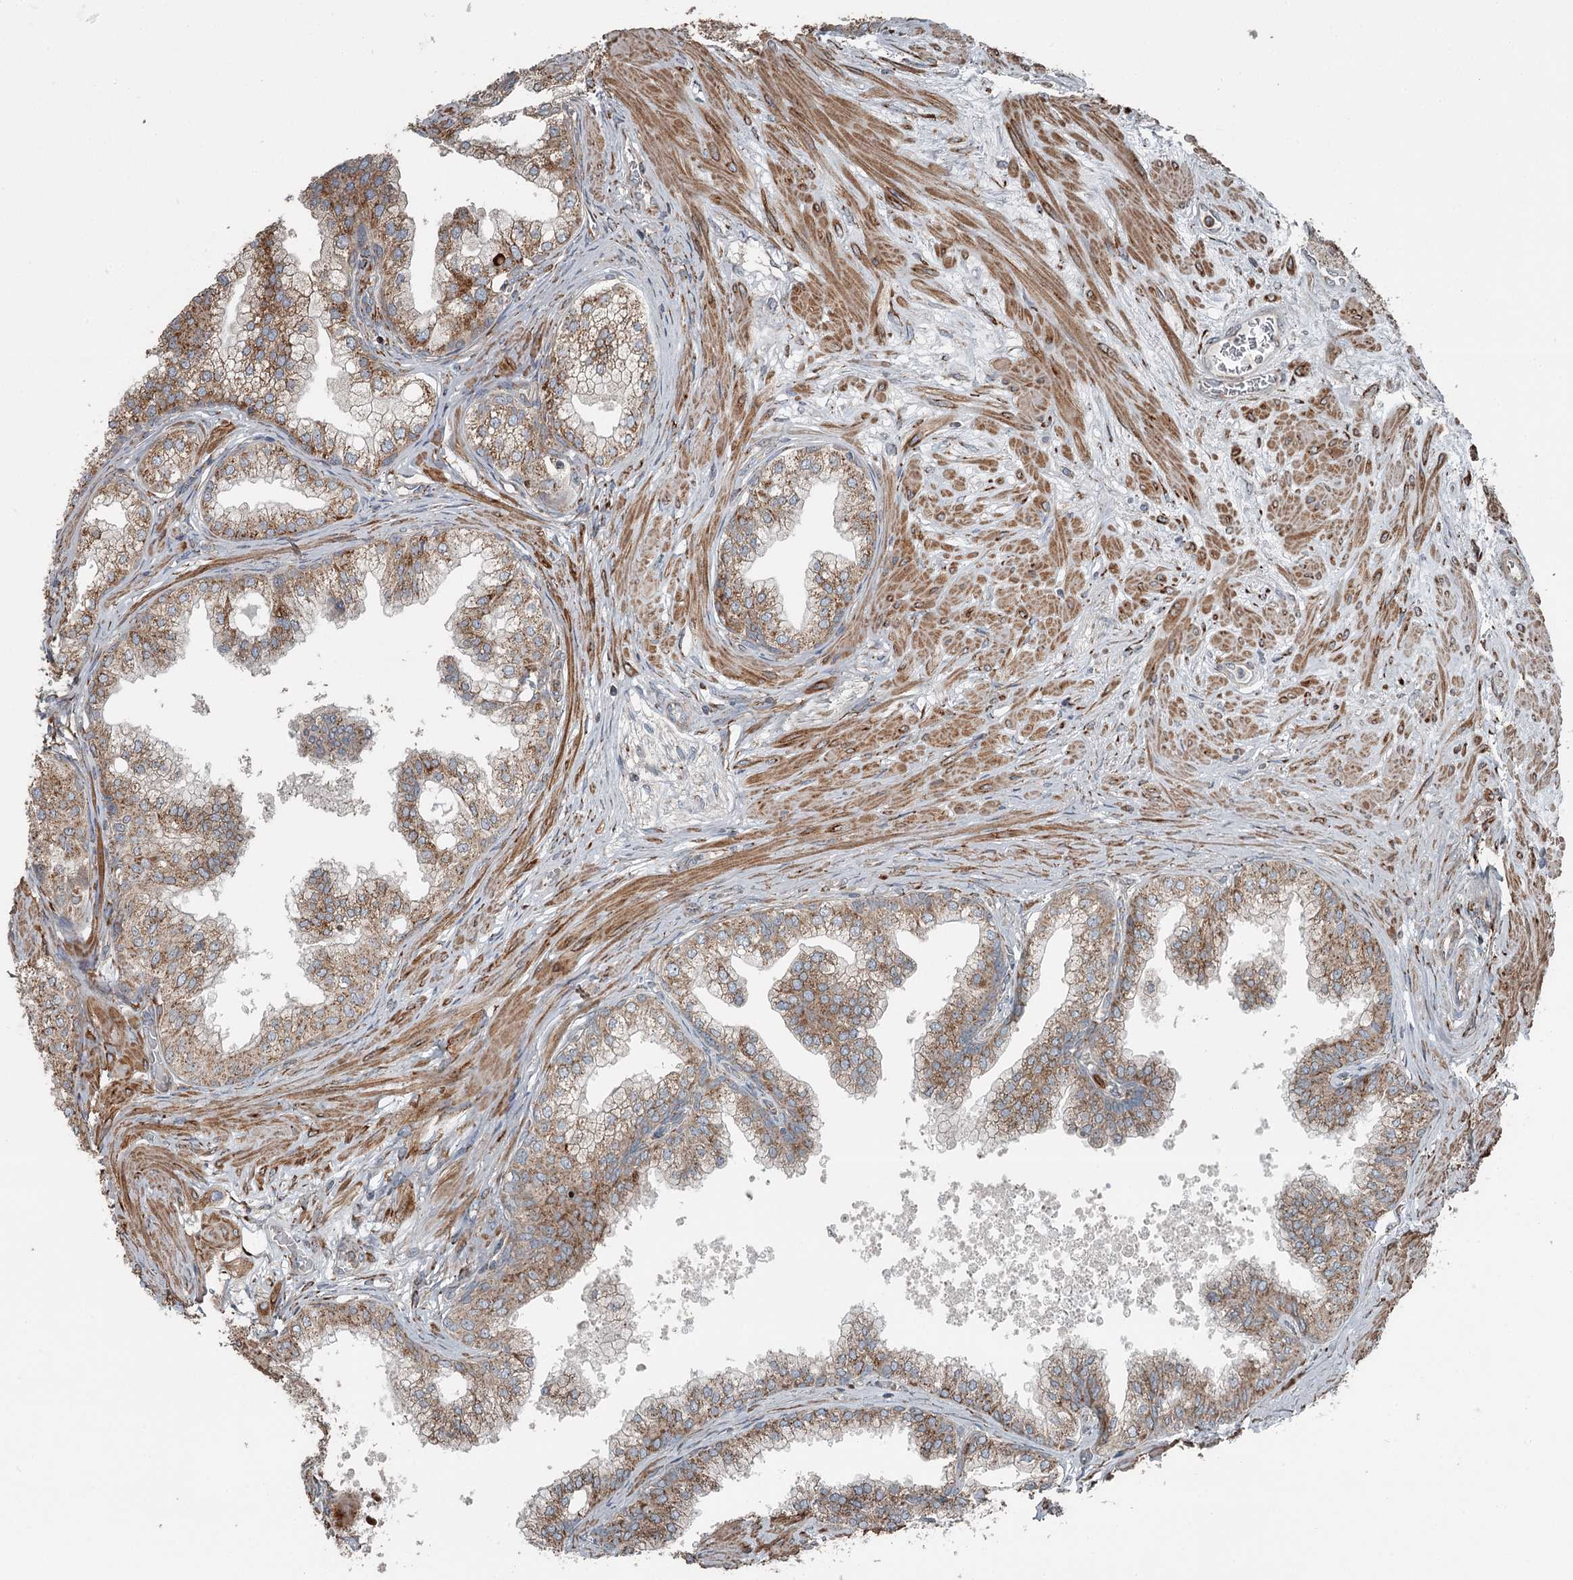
{"staining": {"intensity": "moderate", "quantity": ">75%", "location": "cytoplasmic/membranous"}, "tissue": "prostate", "cell_type": "Glandular cells", "image_type": "normal", "snomed": [{"axis": "morphology", "description": "Normal tissue, NOS"}, {"axis": "topography", "description": "Prostate"}], "caption": "Moderate cytoplasmic/membranous protein positivity is identified in approximately >75% of glandular cells in prostate.", "gene": "RASSF8", "patient": {"sex": "male", "age": 60}}